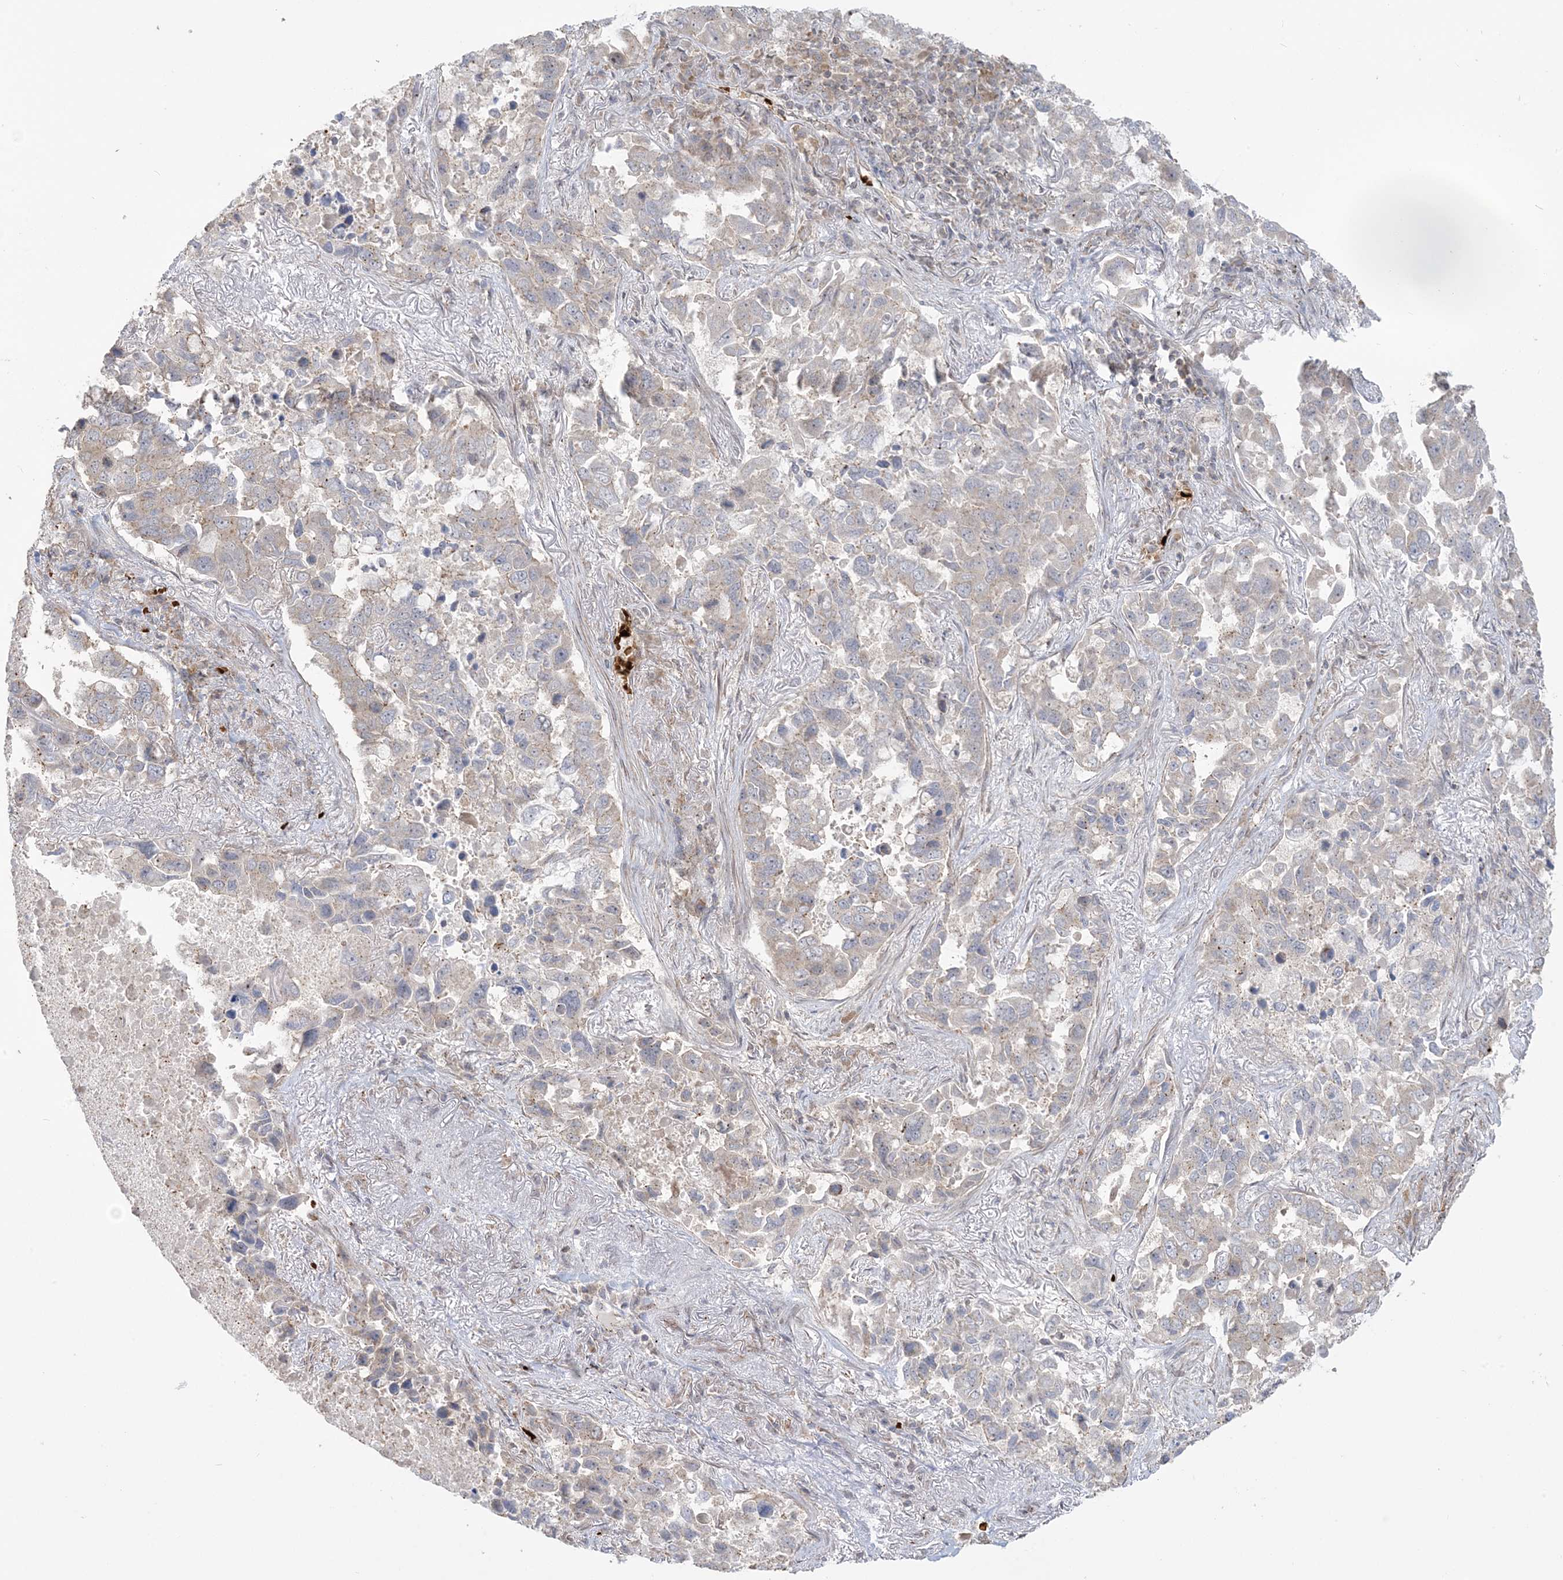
{"staining": {"intensity": "weak", "quantity": "25%-75%", "location": "cytoplasmic/membranous"}, "tissue": "lung cancer", "cell_type": "Tumor cells", "image_type": "cancer", "snomed": [{"axis": "morphology", "description": "Adenocarcinoma, NOS"}, {"axis": "topography", "description": "Lung"}], "caption": "Brown immunohistochemical staining in adenocarcinoma (lung) demonstrates weak cytoplasmic/membranous staining in approximately 25%-75% of tumor cells.", "gene": "ABCF3", "patient": {"sex": "male", "age": 64}}